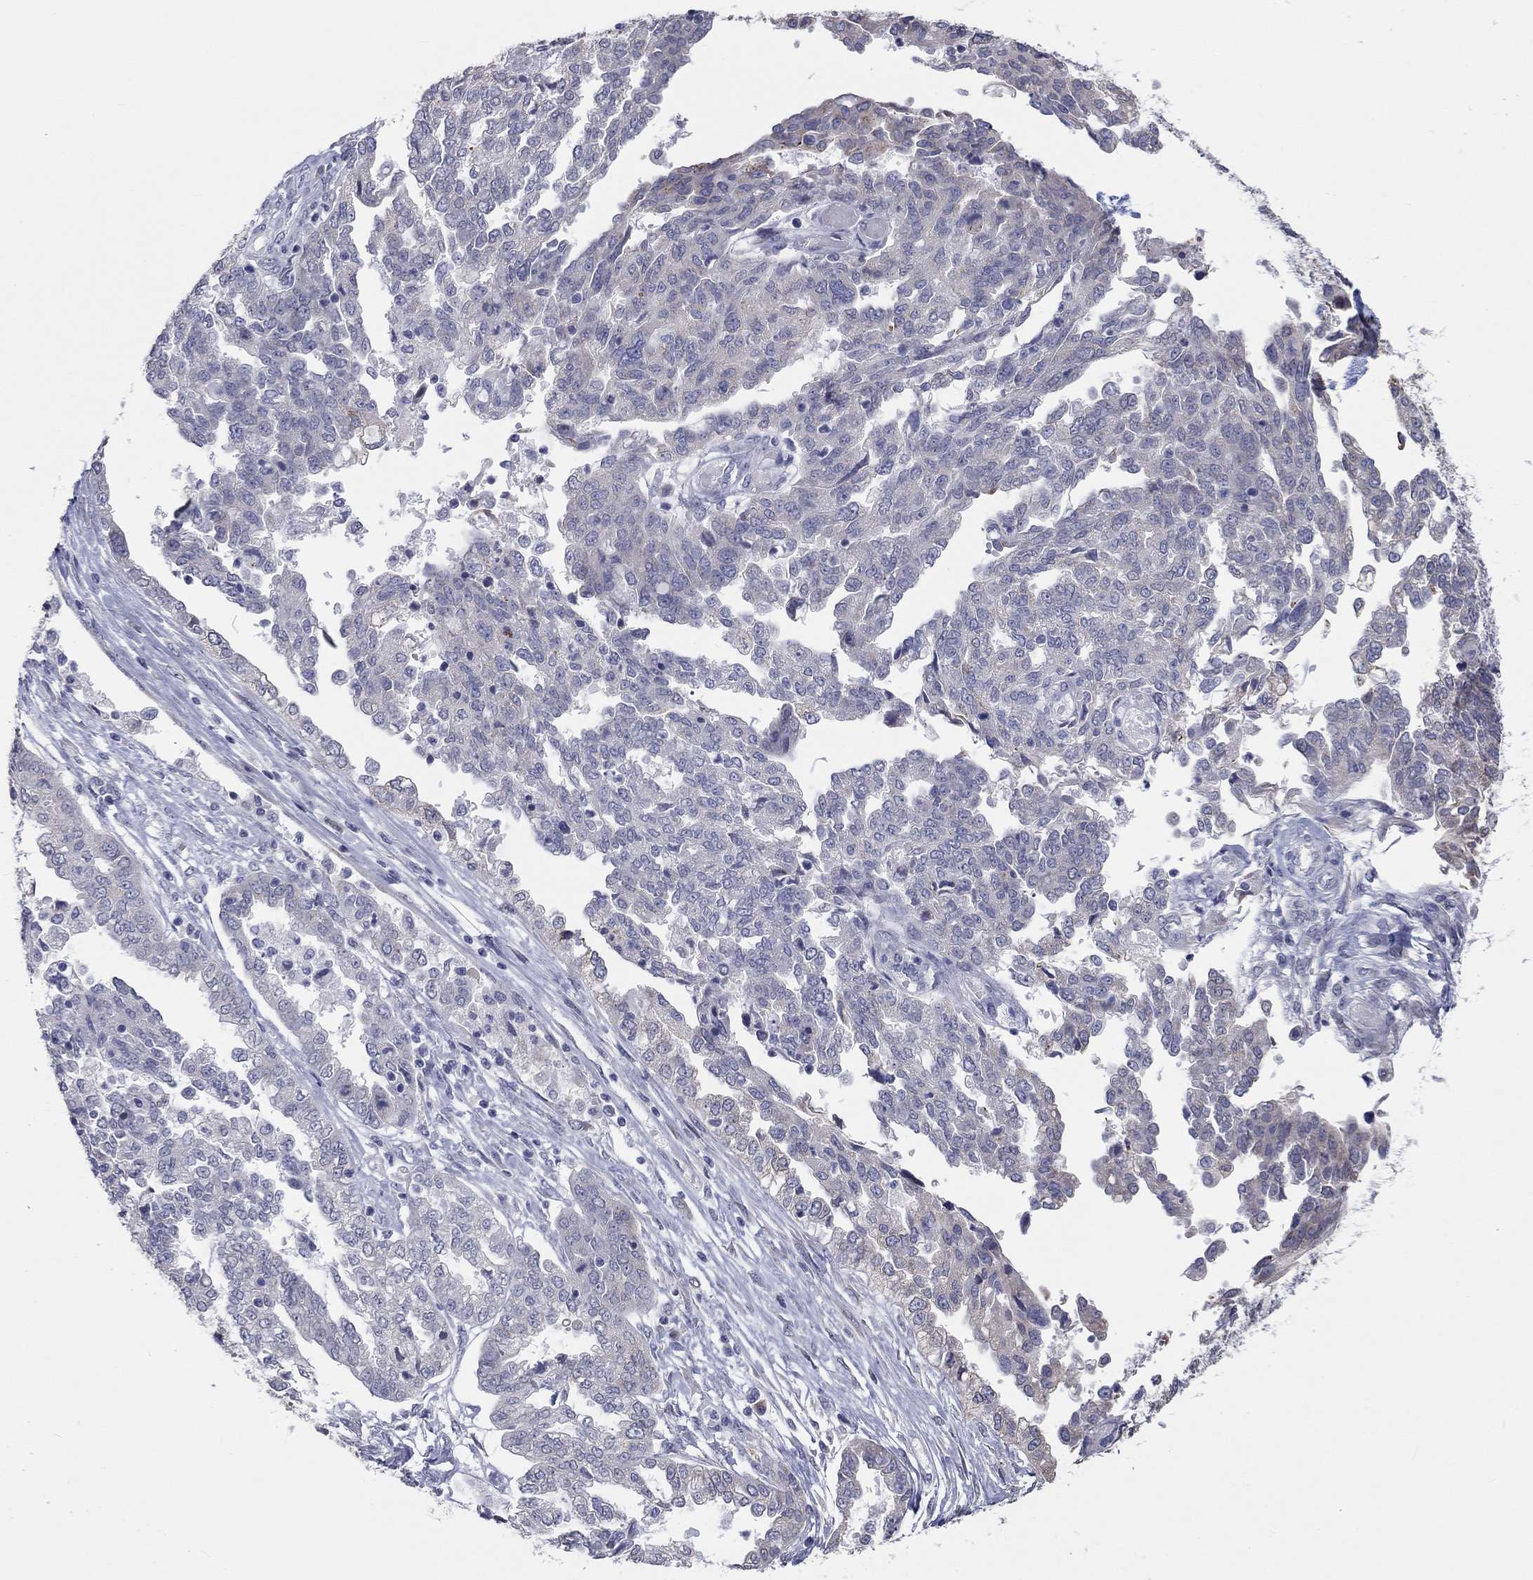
{"staining": {"intensity": "negative", "quantity": "none", "location": "none"}, "tissue": "ovarian cancer", "cell_type": "Tumor cells", "image_type": "cancer", "snomed": [{"axis": "morphology", "description": "Cystadenocarcinoma, serous, NOS"}, {"axis": "topography", "description": "Ovary"}], "caption": "Tumor cells show no significant protein staining in serous cystadenocarcinoma (ovarian).", "gene": "LRRC4C", "patient": {"sex": "female", "age": 67}}